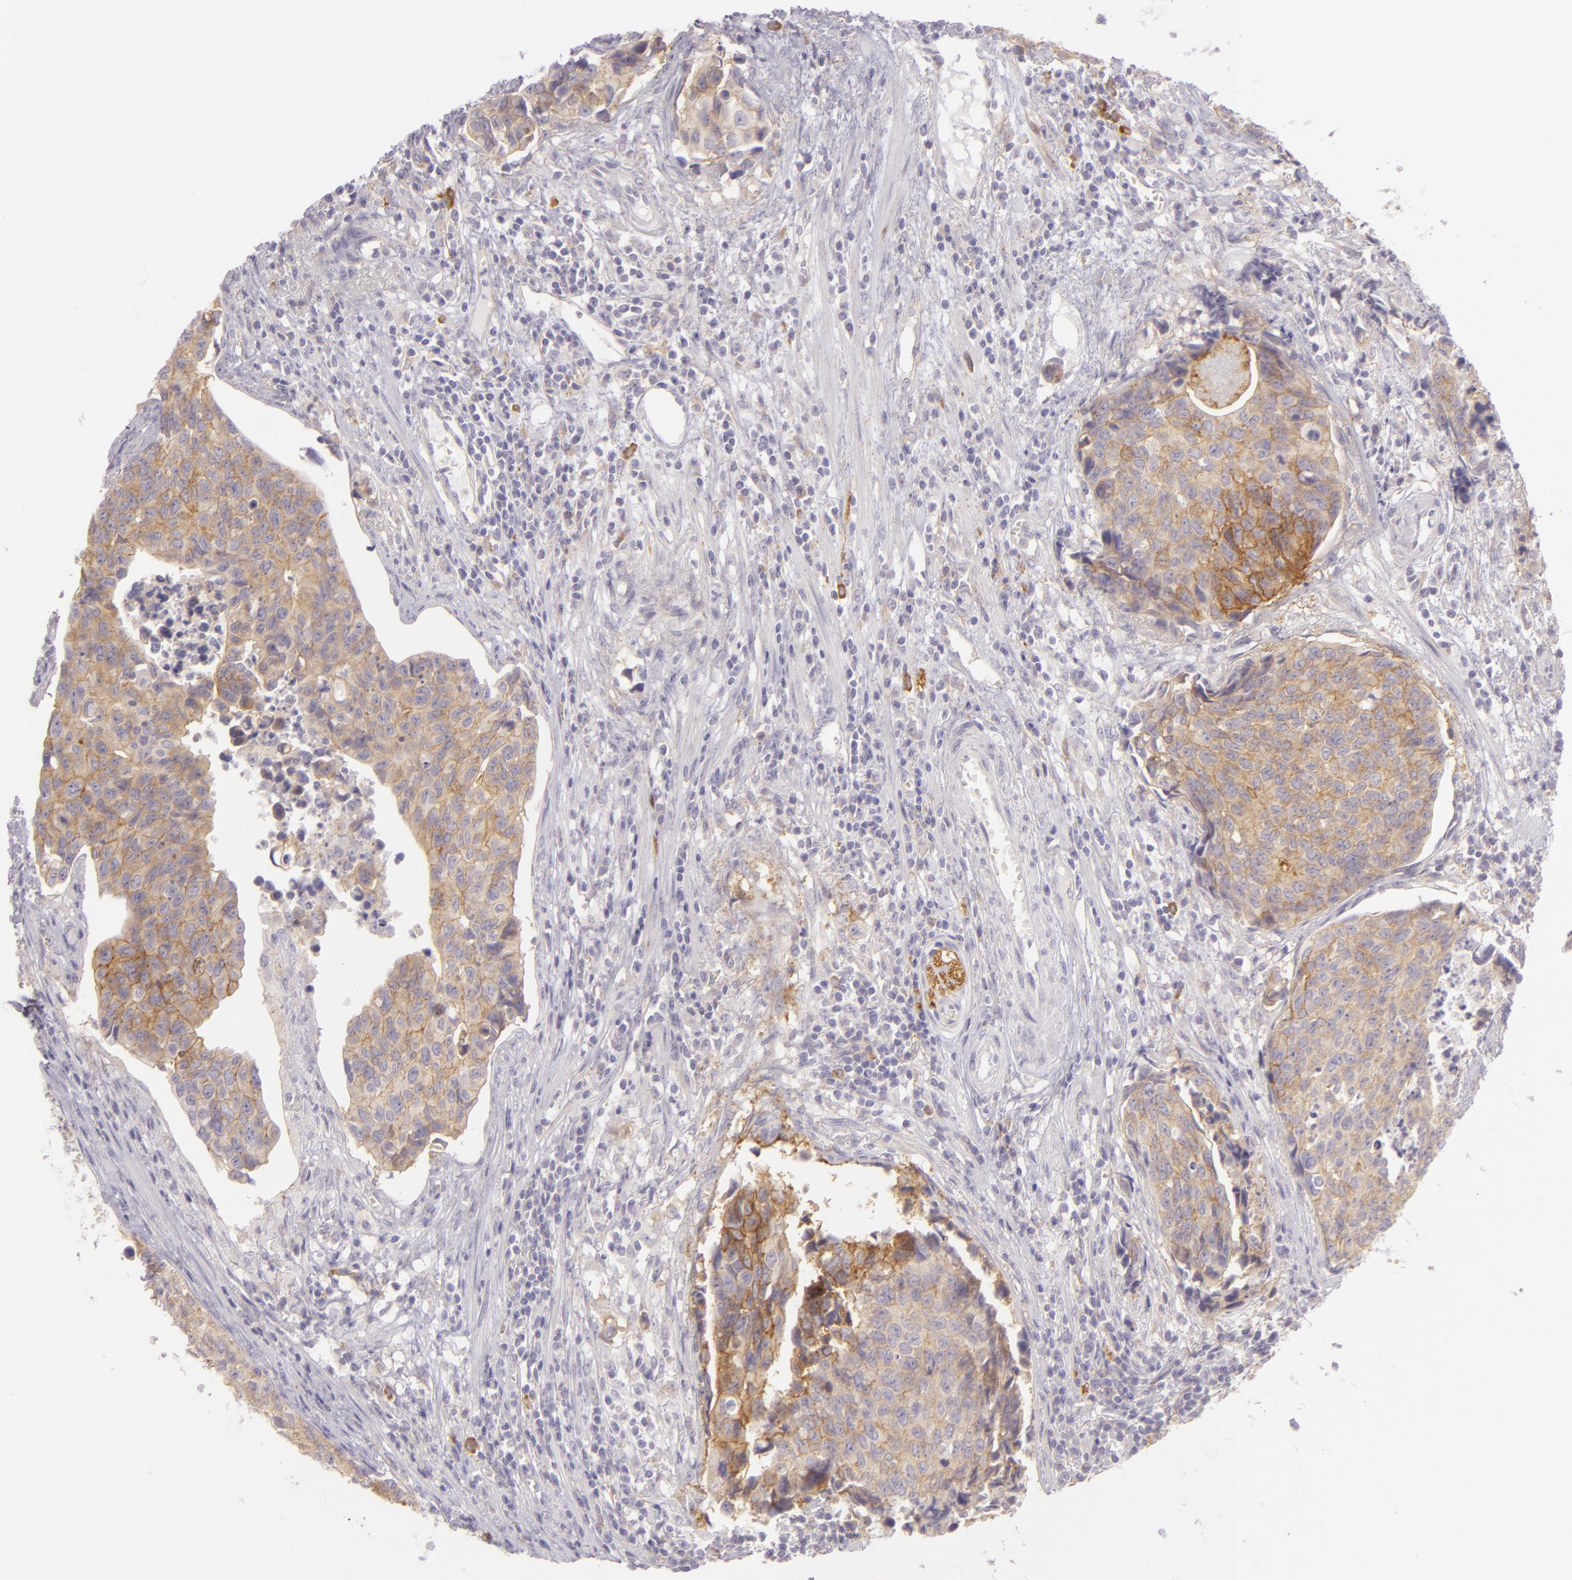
{"staining": {"intensity": "moderate", "quantity": "25%-75%", "location": "cytoplasmic/membranous"}, "tissue": "urothelial cancer", "cell_type": "Tumor cells", "image_type": "cancer", "snomed": [{"axis": "morphology", "description": "Urothelial carcinoma, High grade"}, {"axis": "topography", "description": "Urinary bladder"}], "caption": "Urothelial cancer stained with DAB (3,3'-diaminobenzidine) immunohistochemistry exhibits medium levels of moderate cytoplasmic/membranous expression in approximately 25%-75% of tumor cells.", "gene": "ZC3H7B", "patient": {"sex": "male", "age": 81}}